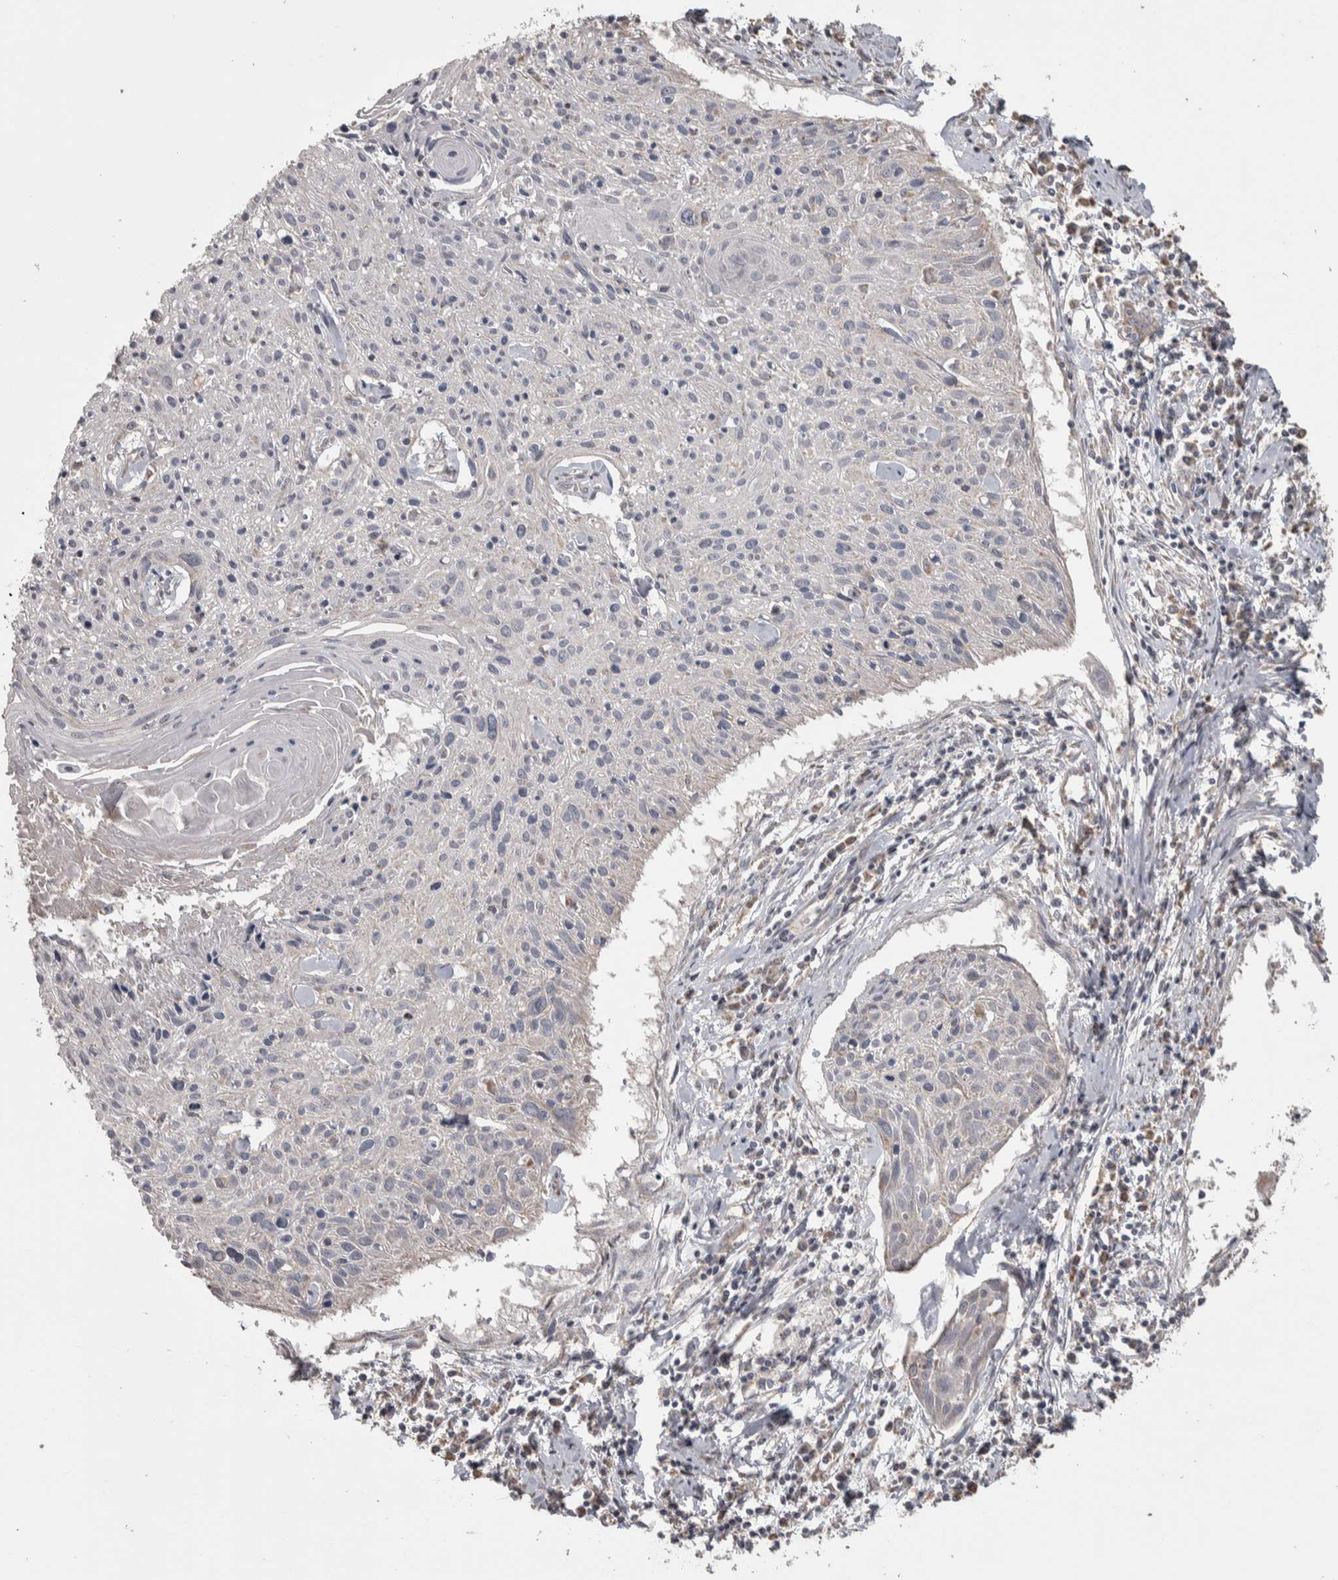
{"staining": {"intensity": "negative", "quantity": "none", "location": "none"}, "tissue": "cervical cancer", "cell_type": "Tumor cells", "image_type": "cancer", "snomed": [{"axis": "morphology", "description": "Squamous cell carcinoma, NOS"}, {"axis": "topography", "description": "Cervix"}], "caption": "Tumor cells show no significant protein positivity in cervical squamous cell carcinoma.", "gene": "SCO1", "patient": {"sex": "female", "age": 51}}